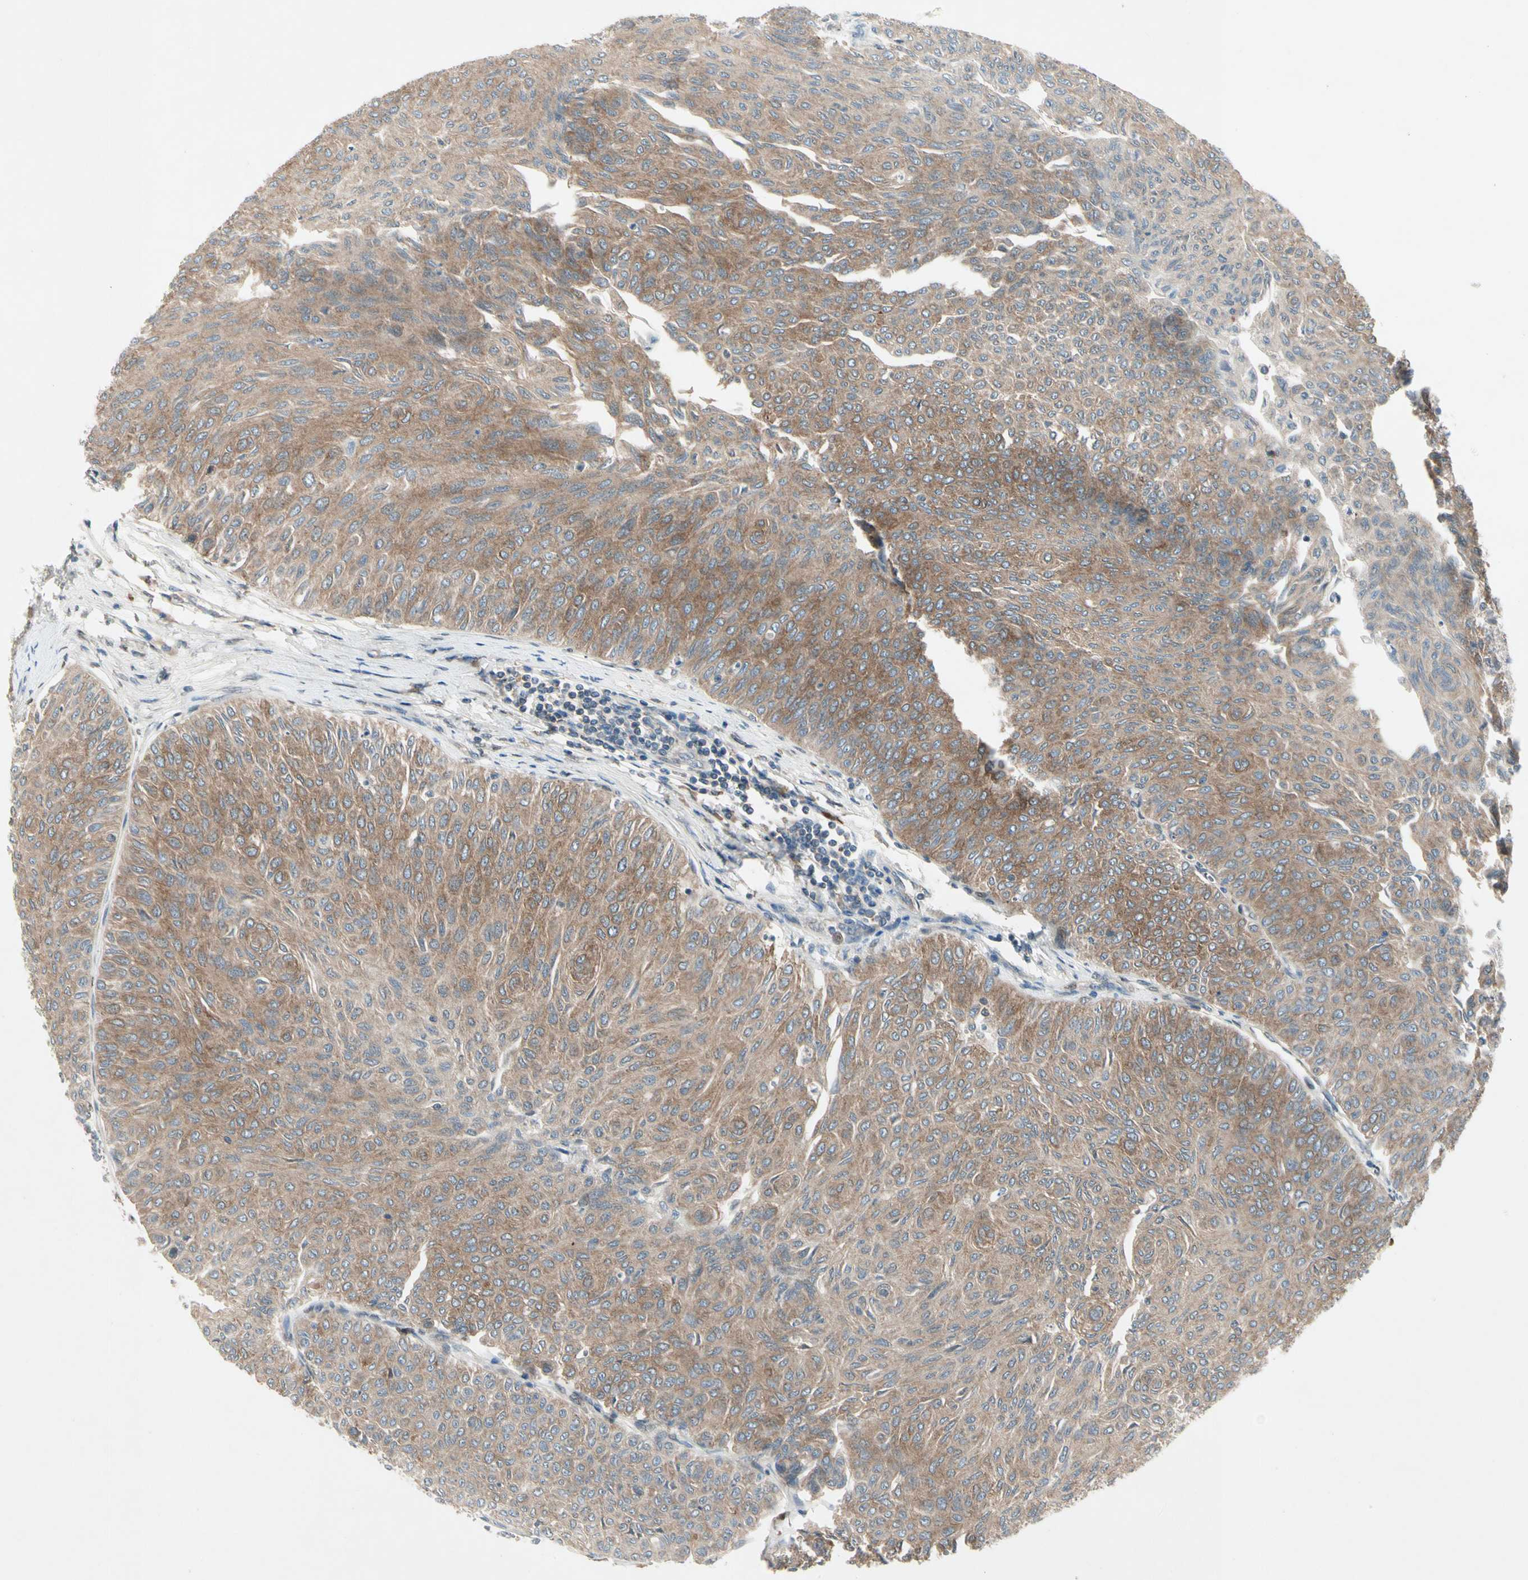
{"staining": {"intensity": "moderate", "quantity": ">75%", "location": "cytoplasmic/membranous"}, "tissue": "urothelial cancer", "cell_type": "Tumor cells", "image_type": "cancer", "snomed": [{"axis": "morphology", "description": "Urothelial carcinoma, Low grade"}, {"axis": "topography", "description": "Urinary bladder"}], "caption": "This is an image of immunohistochemistry staining of urothelial cancer, which shows moderate positivity in the cytoplasmic/membranous of tumor cells.", "gene": "IL1R1", "patient": {"sex": "male", "age": 78}}